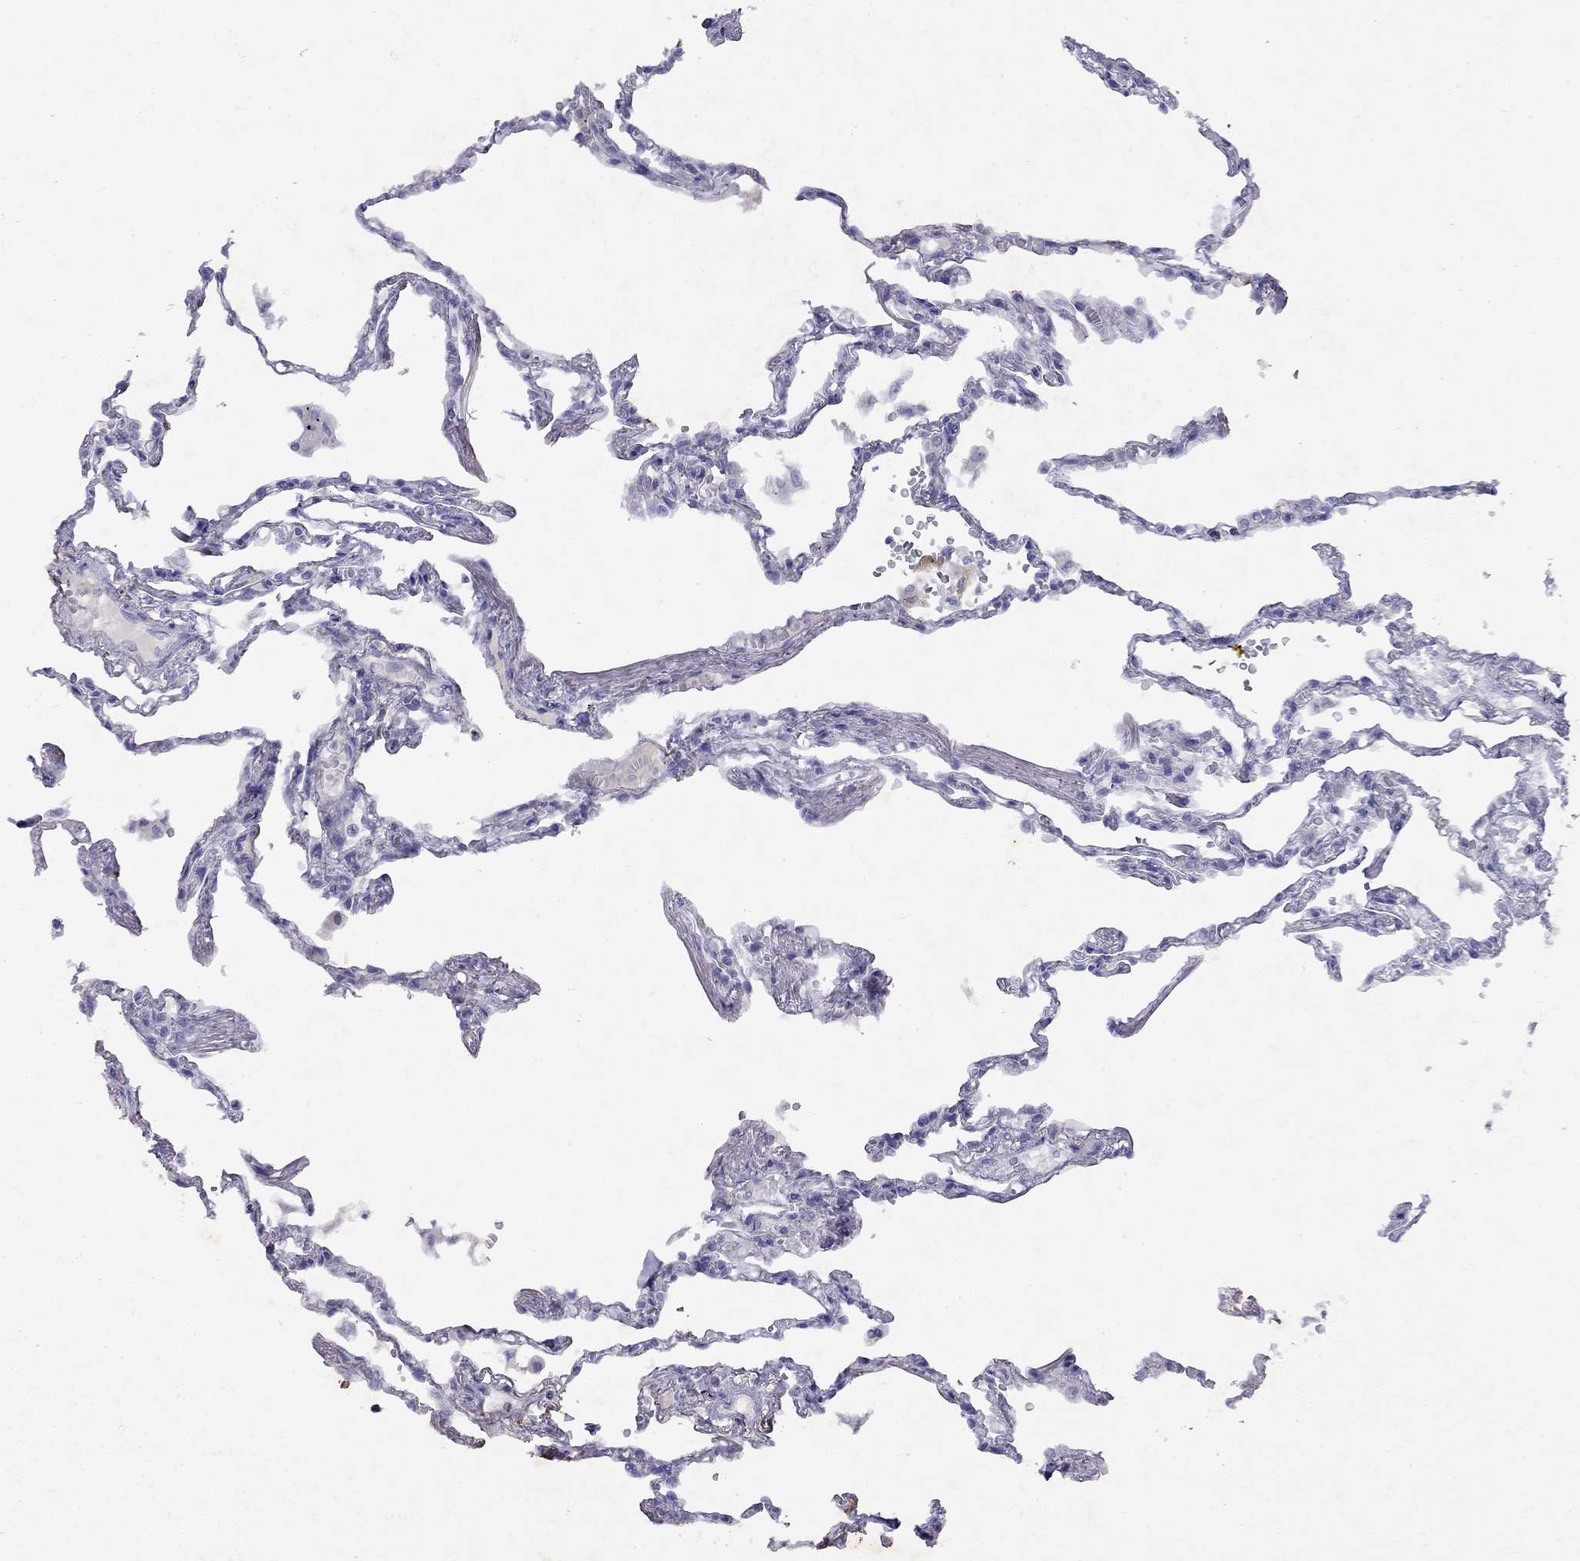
{"staining": {"intensity": "negative", "quantity": "none", "location": "none"}, "tissue": "lung", "cell_type": "Alveolar cells", "image_type": "normal", "snomed": [{"axis": "morphology", "description": "Normal tissue, NOS"}, {"axis": "topography", "description": "Lung"}], "caption": "Immunohistochemistry of normal human lung reveals no expression in alveolar cells.", "gene": "GNAT3", "patient": {"sex": "male", "age": 78}}